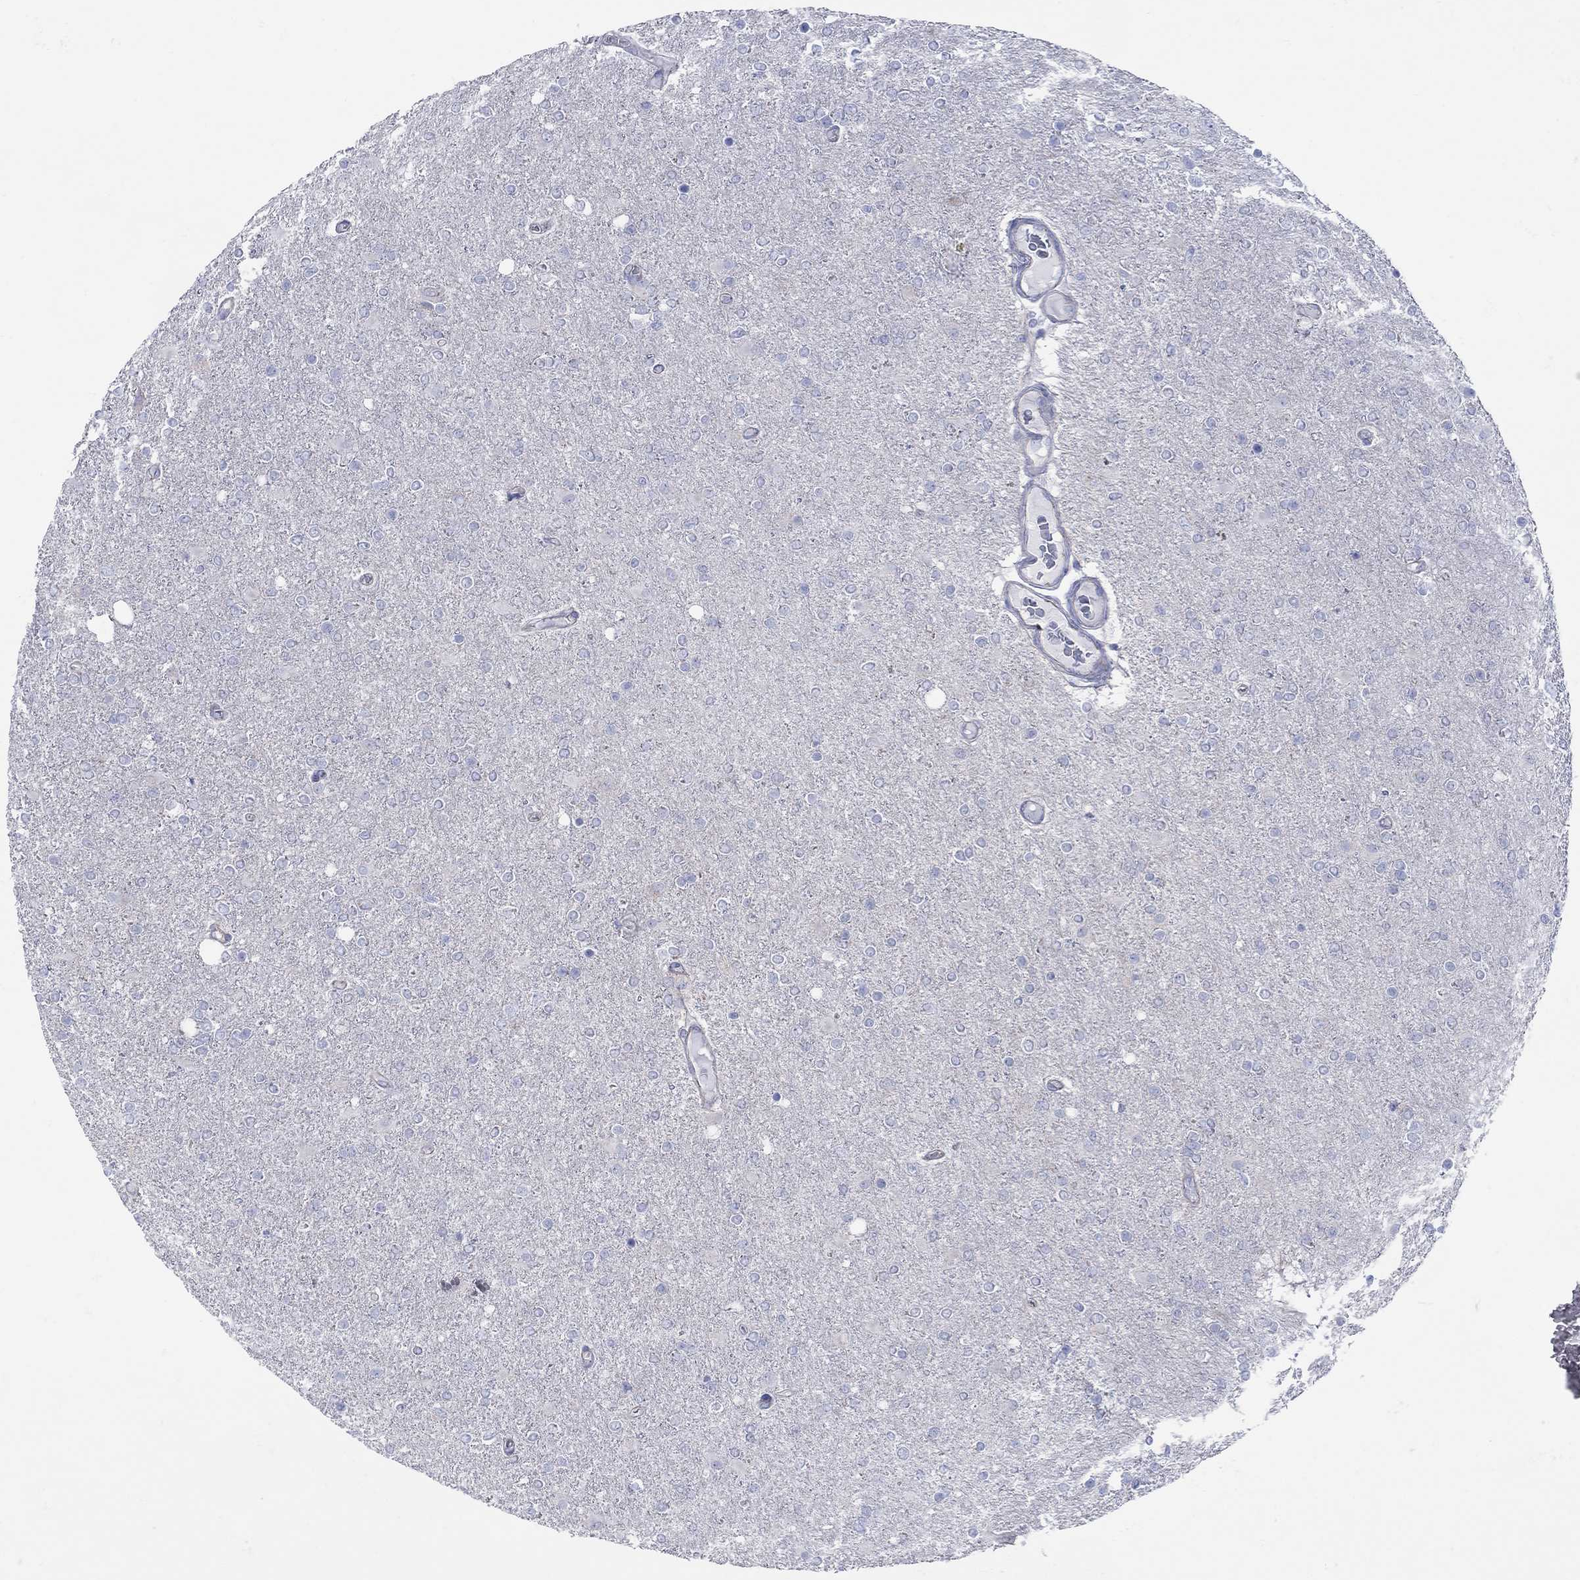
{"staining": {"intensity": "negative", "quantity": "none", "location": "none"}, "tissue": "glioma", "cell_type": "Tumor cells", "image_type": "cancer", "snomed": [{"axis": "morphology", "description": "Glioma, malignant, High grade"}, {"axis": "topography", "description": "Cerebral cortex"}], "caption": "Immunohistochemistry of human high-grade glioma (malignant) reveals no staining in tumor cells.", "gene": "PDZD3", "patient": {"sex": "male", "age": 70}}